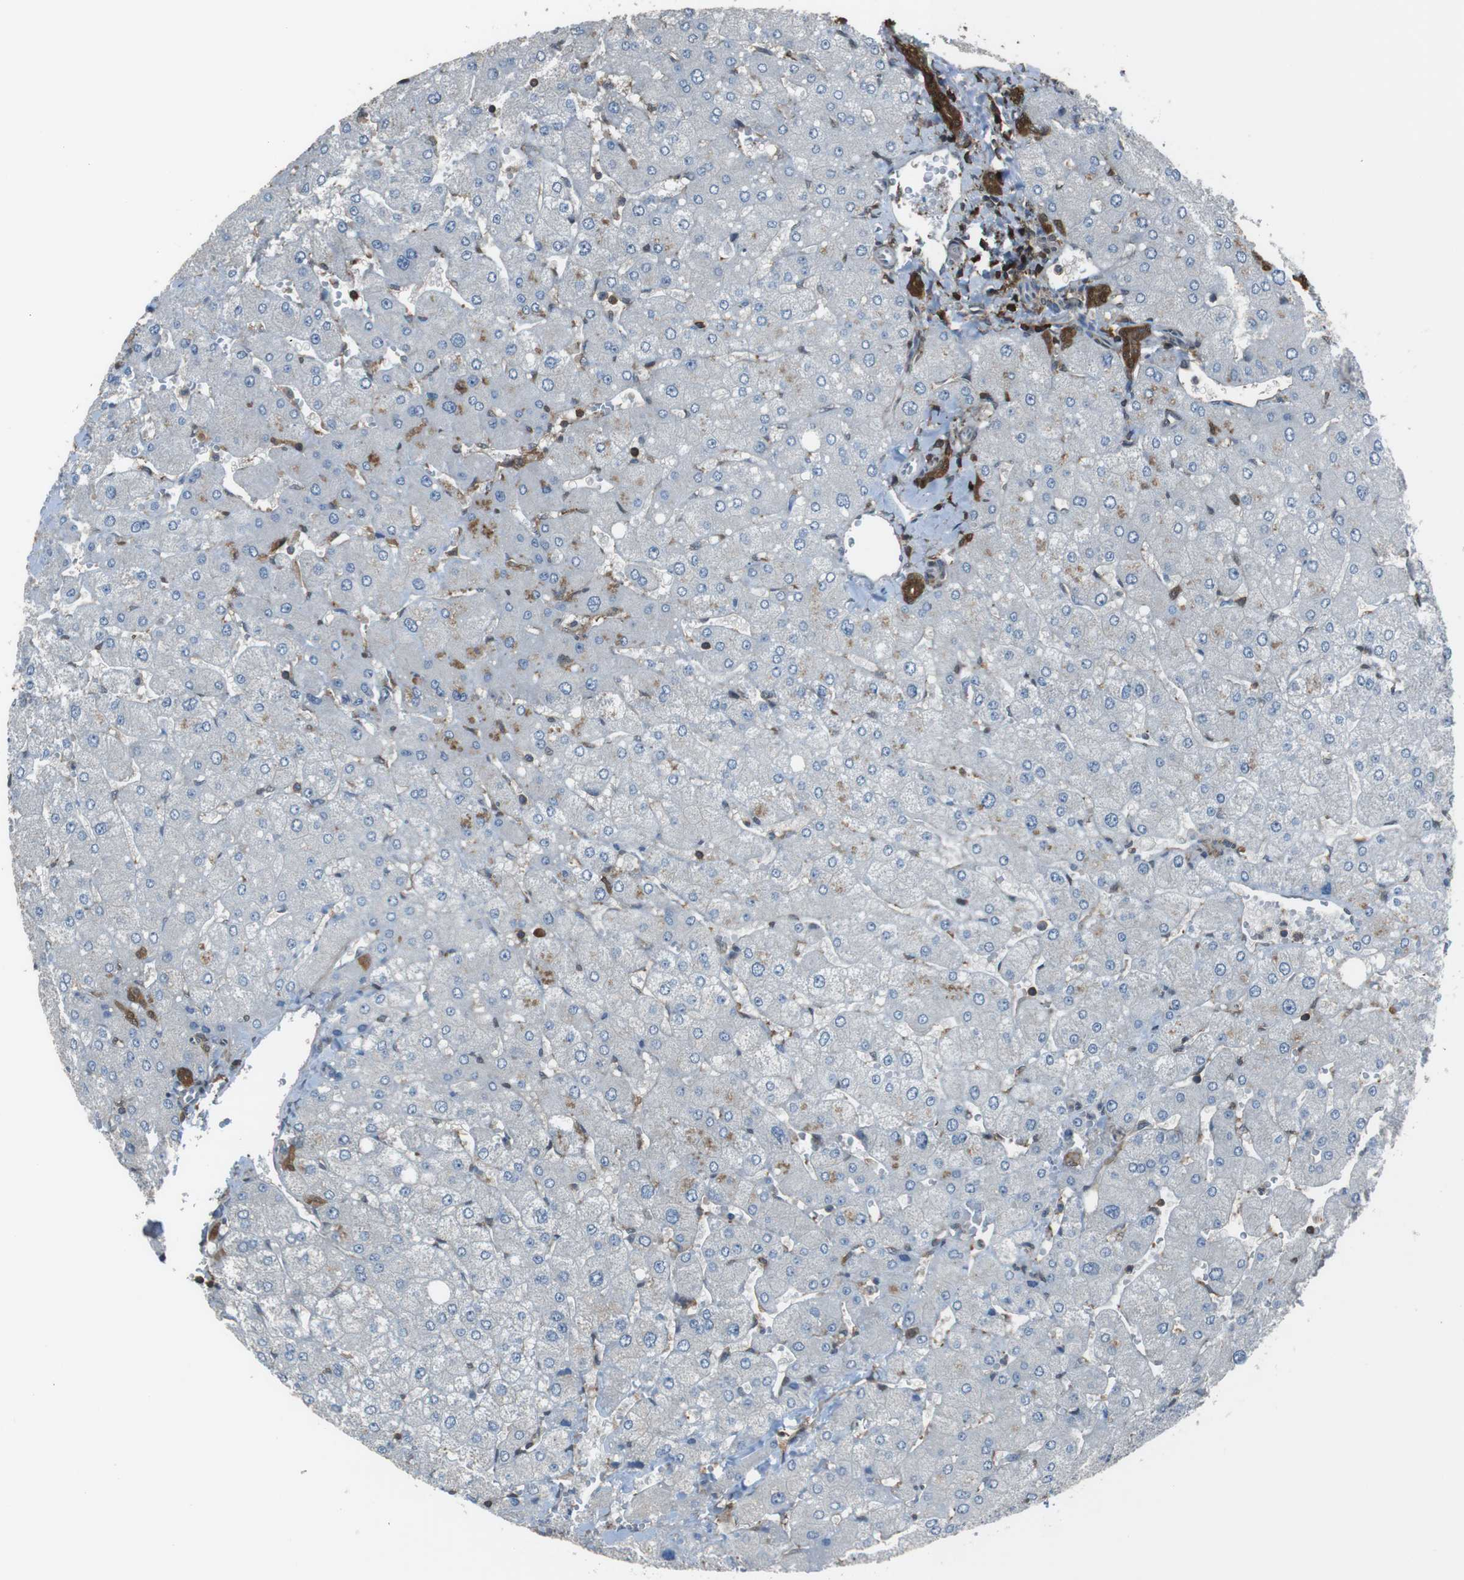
{"staining": {"intensity": "strong", "quantity": ">75%", "location": "cytoplasmic/membranous,nuclear"}, "tissue": "liver", "cell_type": "Cholangiocytes", "image_type": "normal", "snomed": [{"axis": "morphology", "description": "Normal tissue, NOS"}, {"axis": "topography", "description": "Liver"}], "caption": "Brown immunohistochemical staining in benign human liver exhibits strong cytoplasmic/membranous,nuclear staining in about >75% of cholangiocytes. The staining was performed using DAB, with brown indicating positive protein expression. Nuclei are stained blue with hematoxylin.", "gene": "TWSG1", "patient": {"sex": "male", "age": 55}}